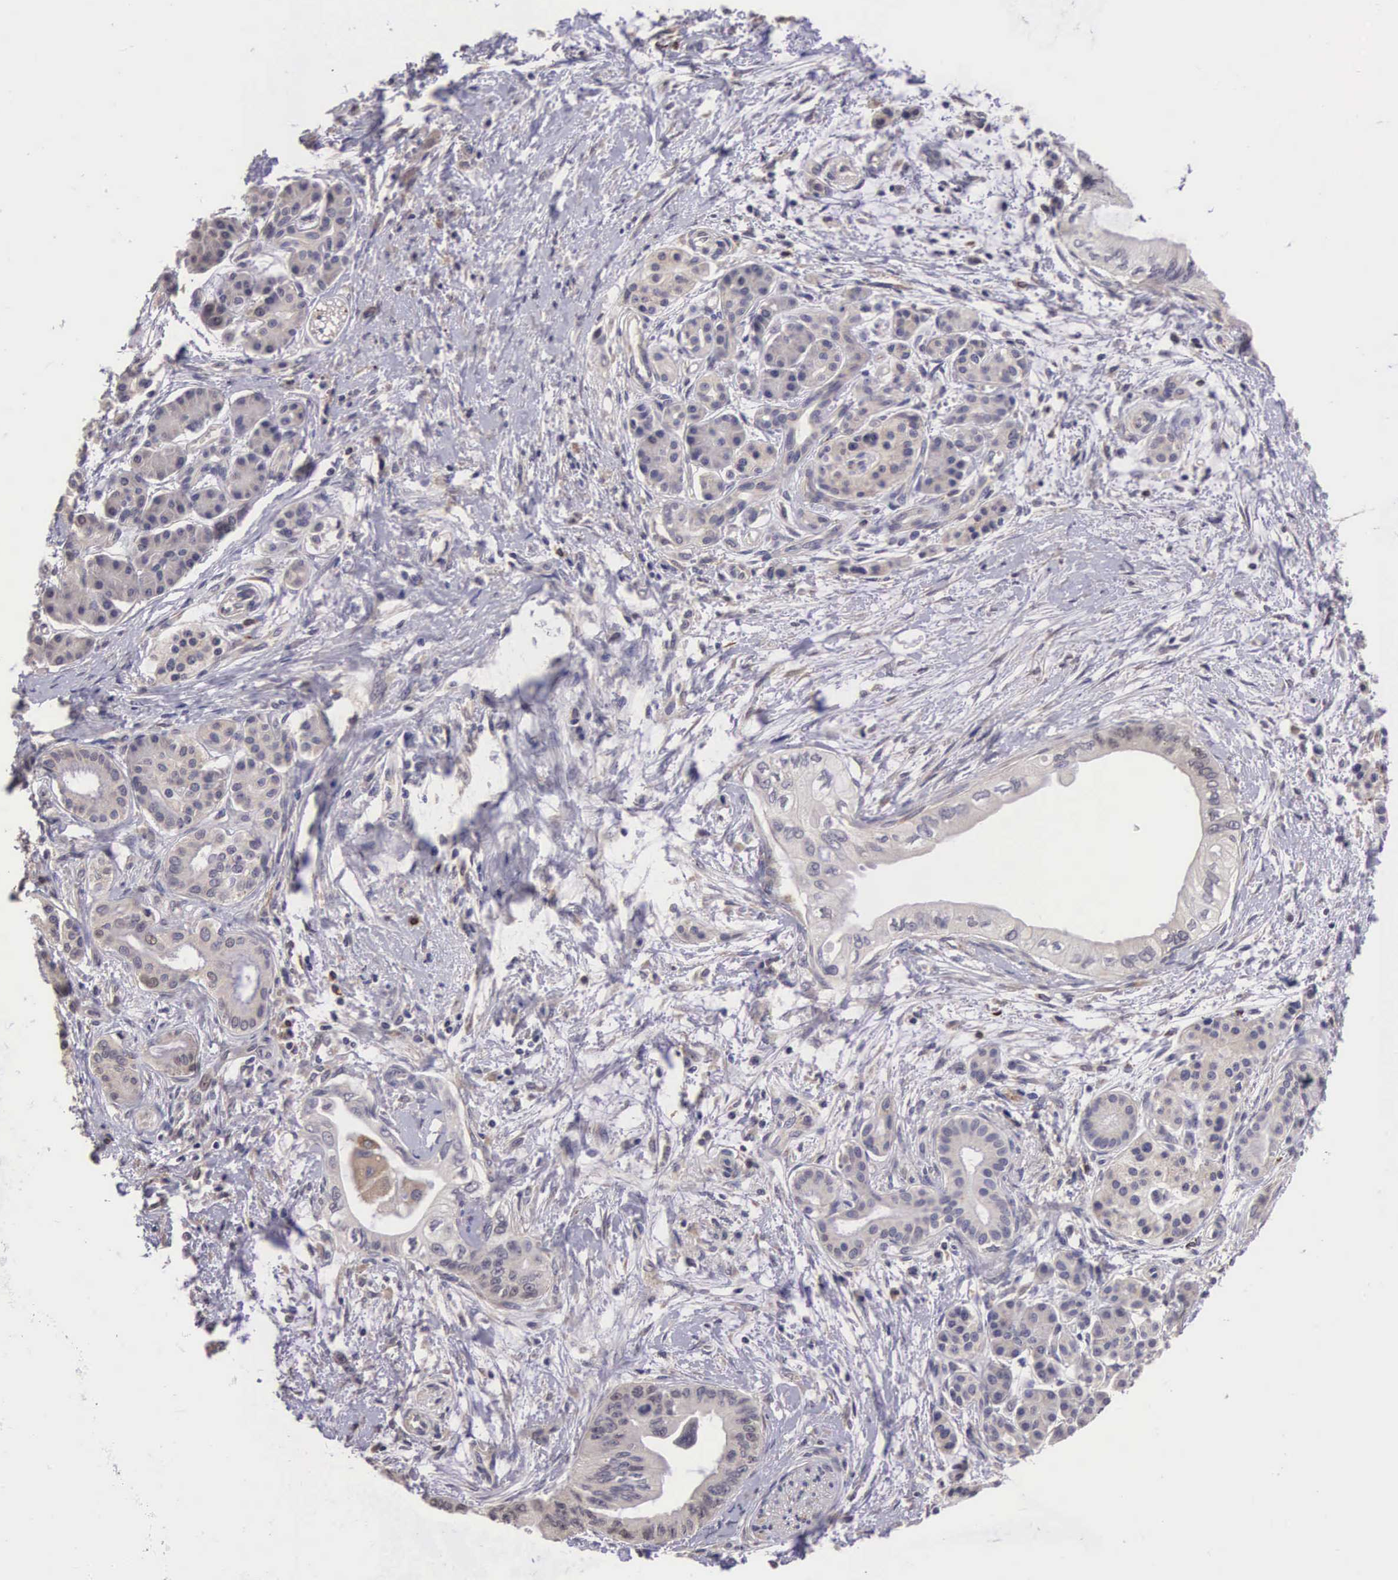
{"staining": {"intensity": "weak", "quantity": "25%-75%", "location": "cytoplasmic/membranous"}, "tissue": "pancreatic cancer", "cell_type": "Tumor cells", "image_type": "cancer", "snomed": [{"axis": "morphology", "description": "Adenocarcinoma, NOS"}, {"axis": "topography", "description": "Pancreas"}], "caption": "A photomicrograph of human pancreatic cancer stained for a protein demonstrates weak cytoplasmic/membranous brown staining in tumor cells.", "gene": "CDC45", "patient": {"sex": "female", "age": 66}}